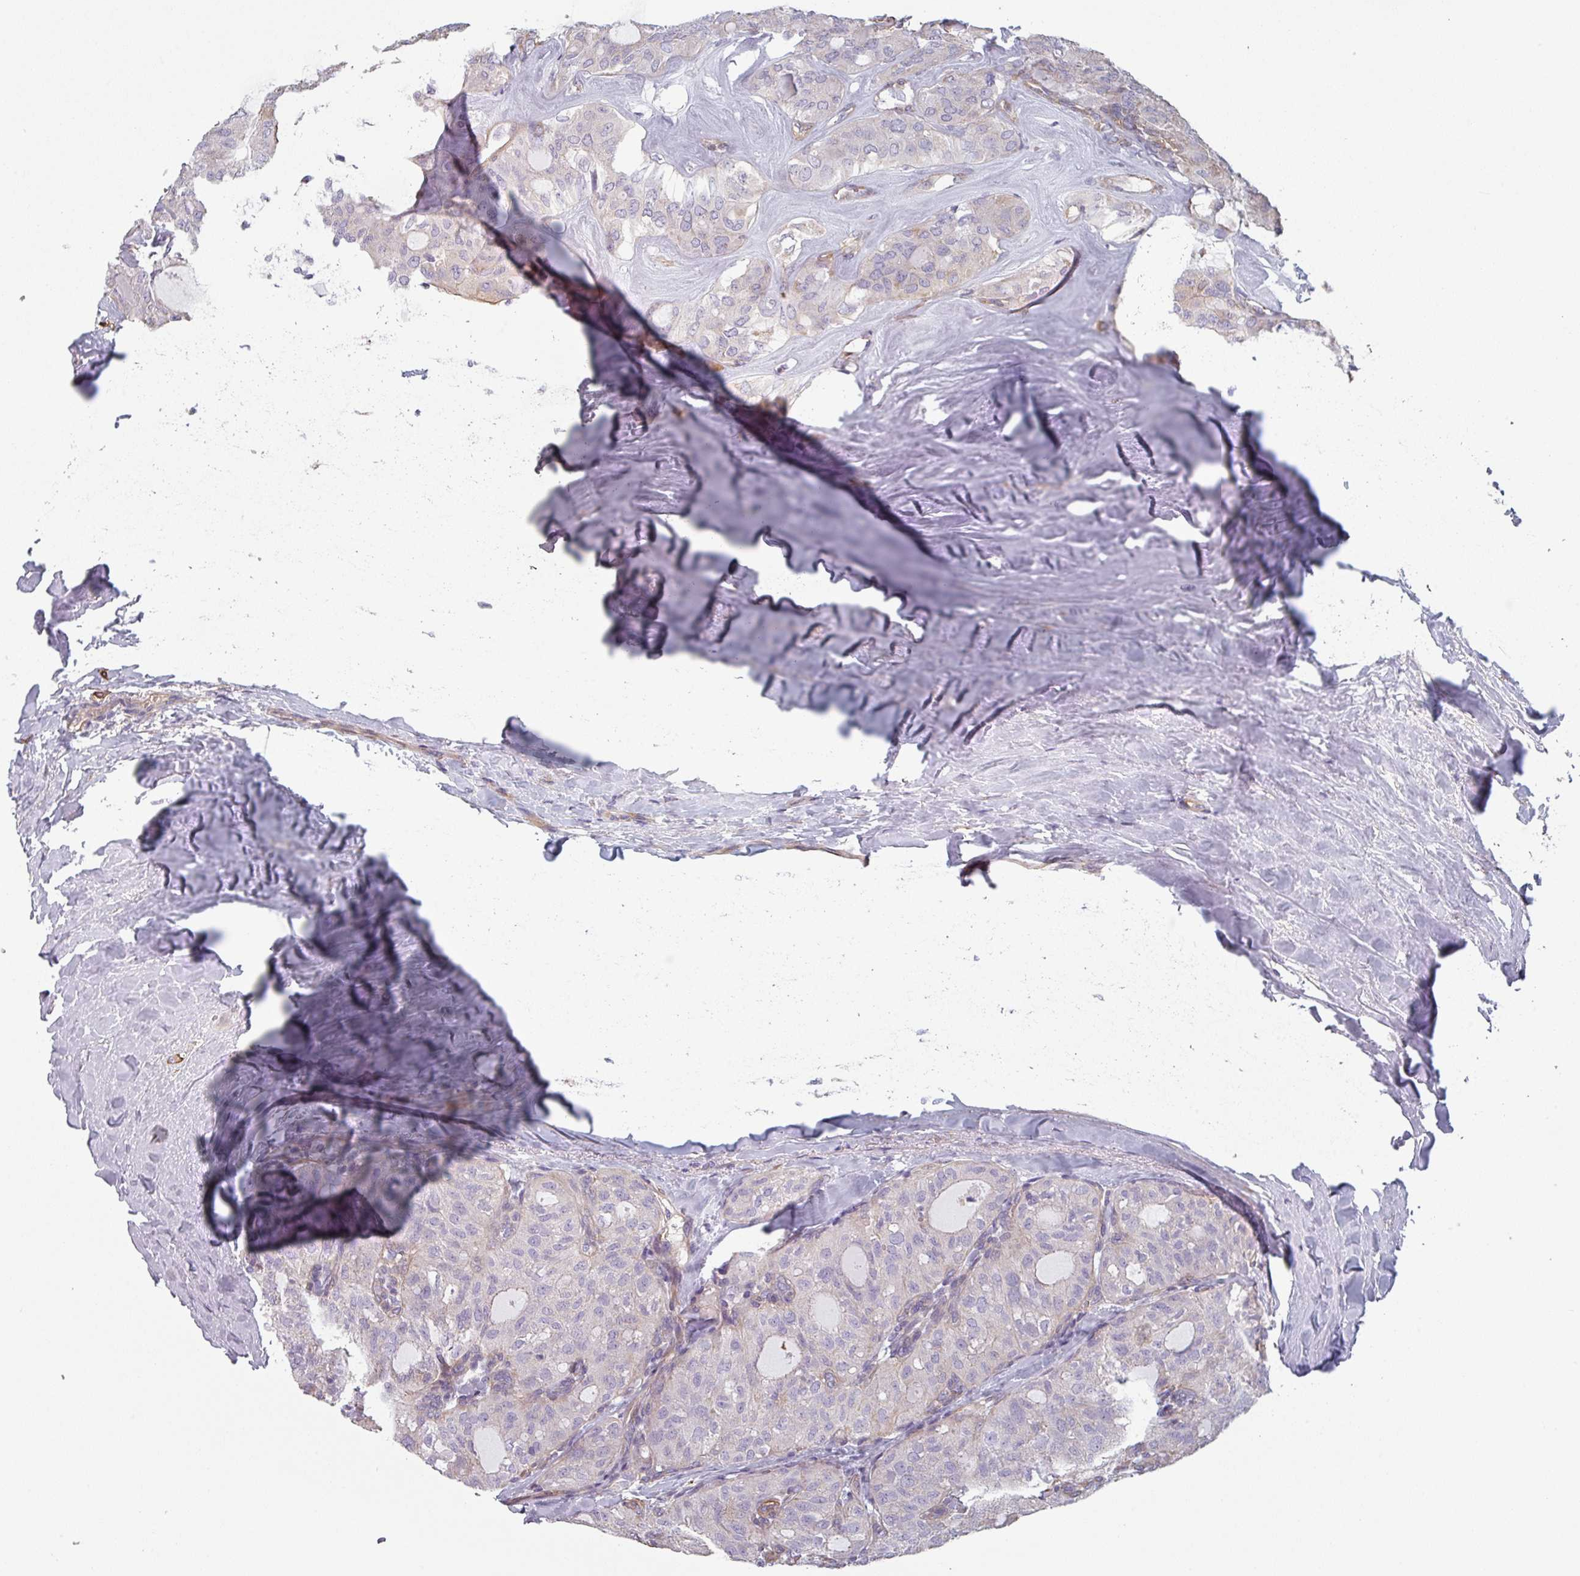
{"staining": {"intensity": "negative", "quantity": "none", "location": "none"}, "tissue": "thyroid cancer", "cell_type": "Tumor cells", "image_type": "cancer", "snomed": [{"axis": "morphology", "description": "Follicular adenoma carcinoma, NOS"}, {"axis": "topography", "description": "Thyroid gland"}], "caption": "This image is of thyroid cancer (follicular adenoma carcinoma) stained with immunohistochemistry to label a protein in brown with the nuclei are counter-stained blue. There is no positivity in tumor cells.", "gene": "GSTA4", "patient": {"sex": "male", "age": 75}}